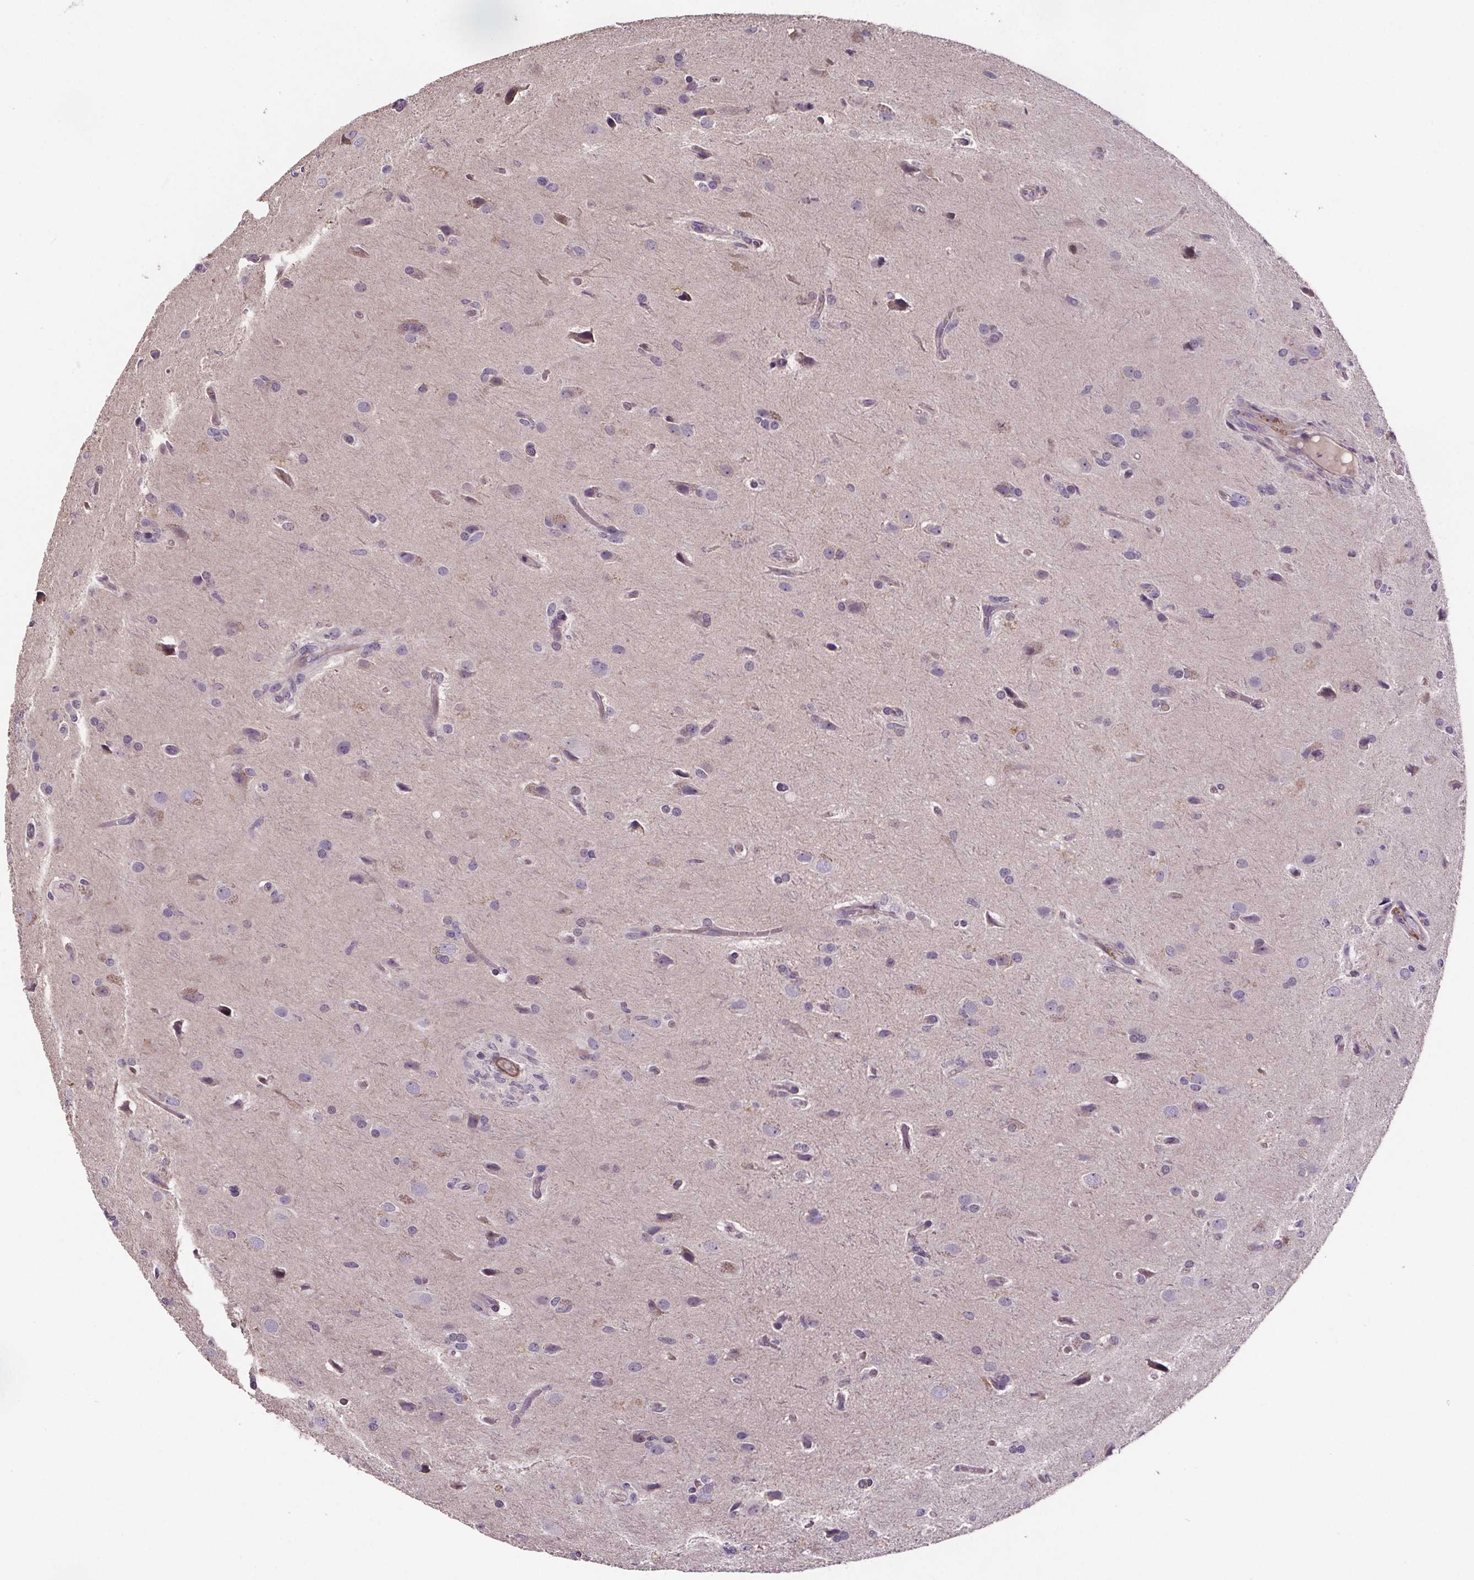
{"staining": {"intensity": "negative", "quantity": "none", "location": "none"}, "tissue": "glioma", "cell_type": "Tumor cells", "image_type": "cancer", "snomed": [{"axis": "morphology", "description": "Glioma, malignant, High grade"}, {"axis": "topography", "description": "Brain"}], "caption": "The micrograph reveals no significant staining in tumor cells of glioma.", "gene": "CLN3", "patient": {"sex": "male", "age": 68}}